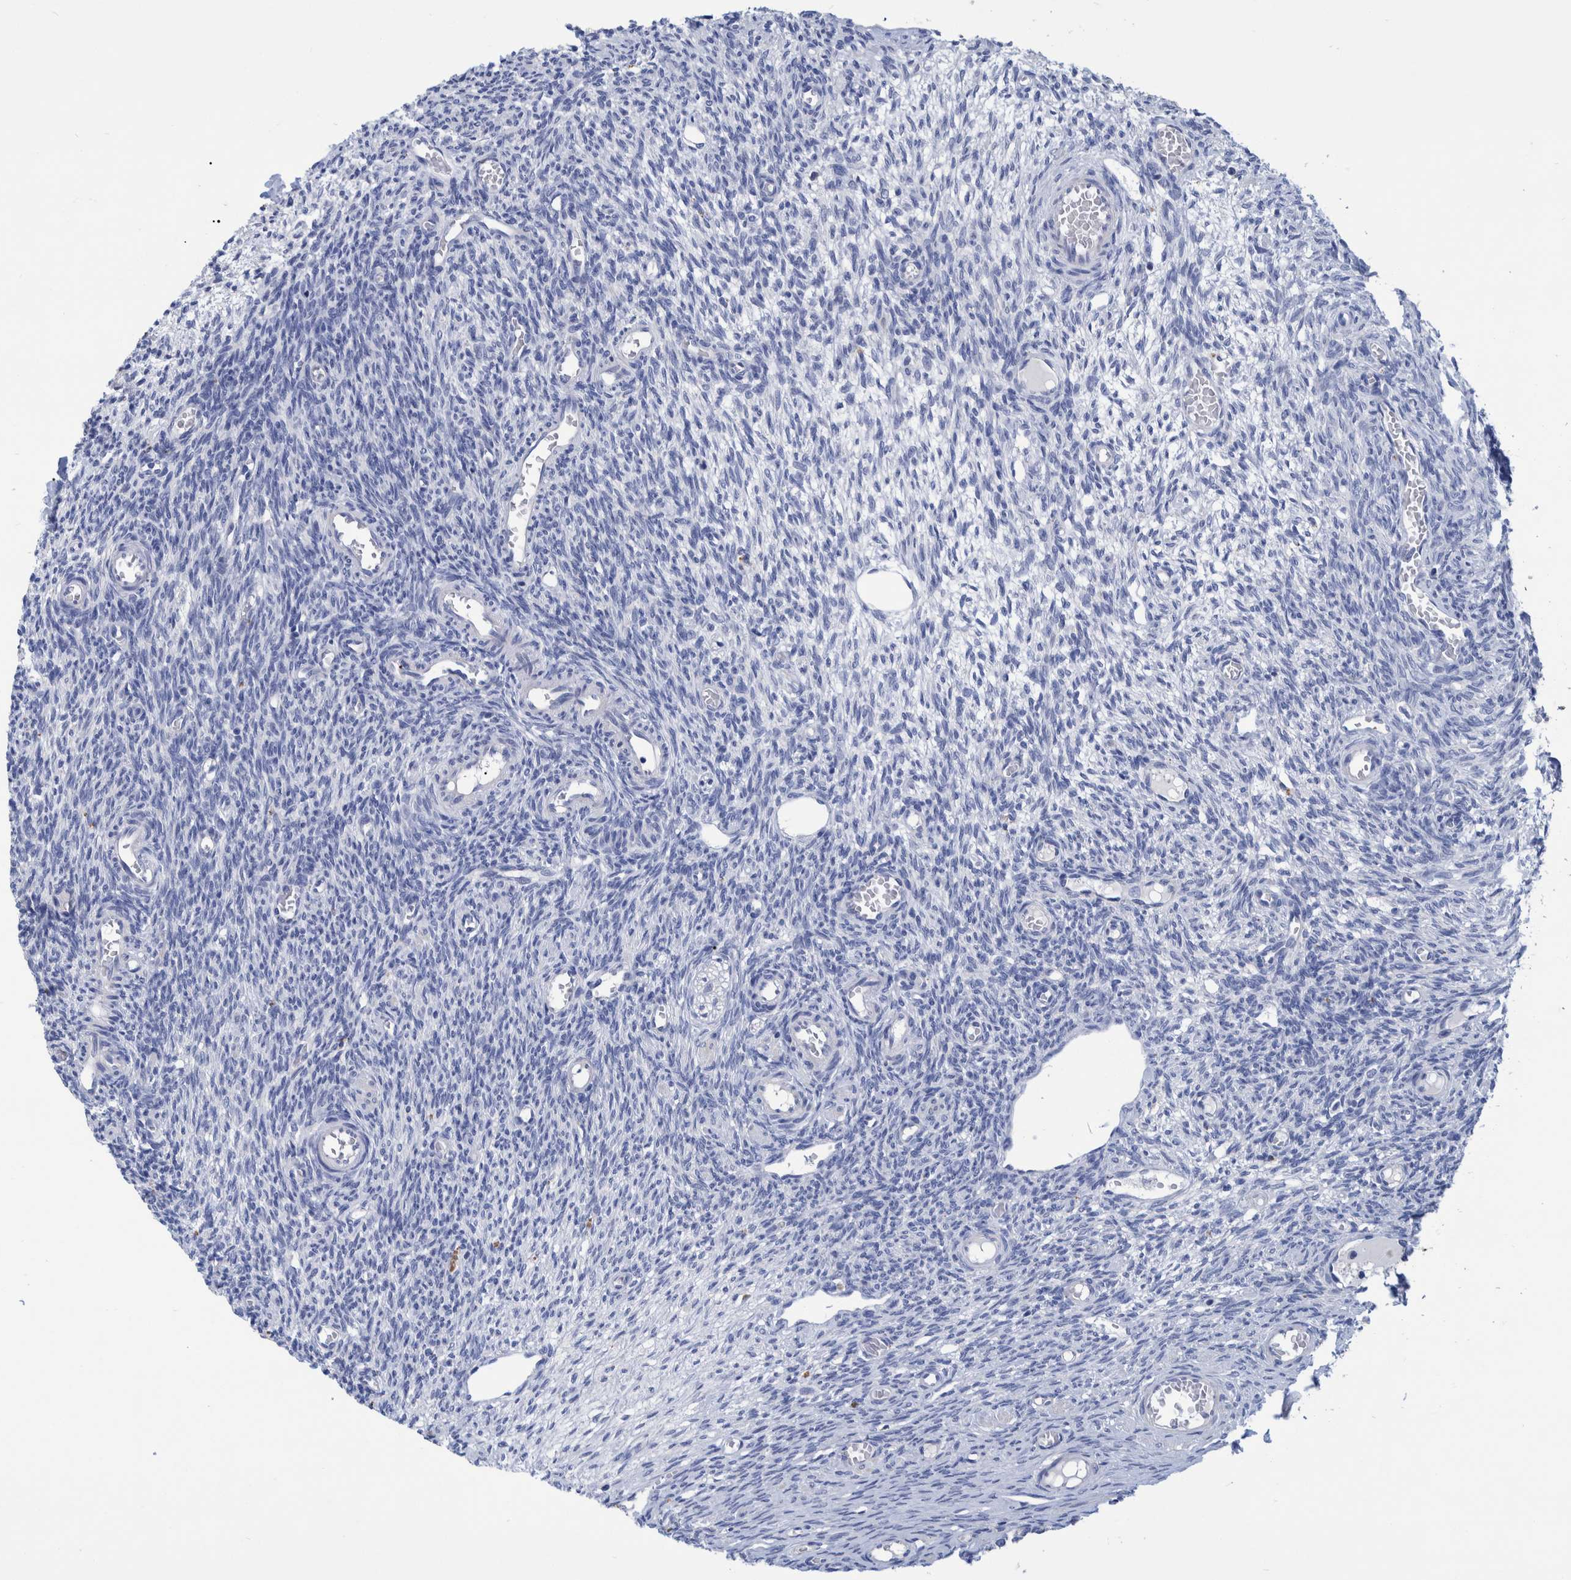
{"staining": {"intensity": "negative", "quantity": "none", "location": "none"}, "tissue": "ovary", "cell_type": "Ovarian stroma cells", "image_type": "normal", "snomed": [{"axis": "morphology", "description": "Normal tissue, NOS"}, {"axis": "topography", "description": "Ovary"}], "caption": "Immunohistochemical staining of unremarkable ovary reveals no significant staining in ovarian stroma cells. (DAB (3,3'-diaminobenzidine) IHC with hematoxylin counter stain).", "gene": "MKS1", "patient": {"sex": "female", "age": 27}}